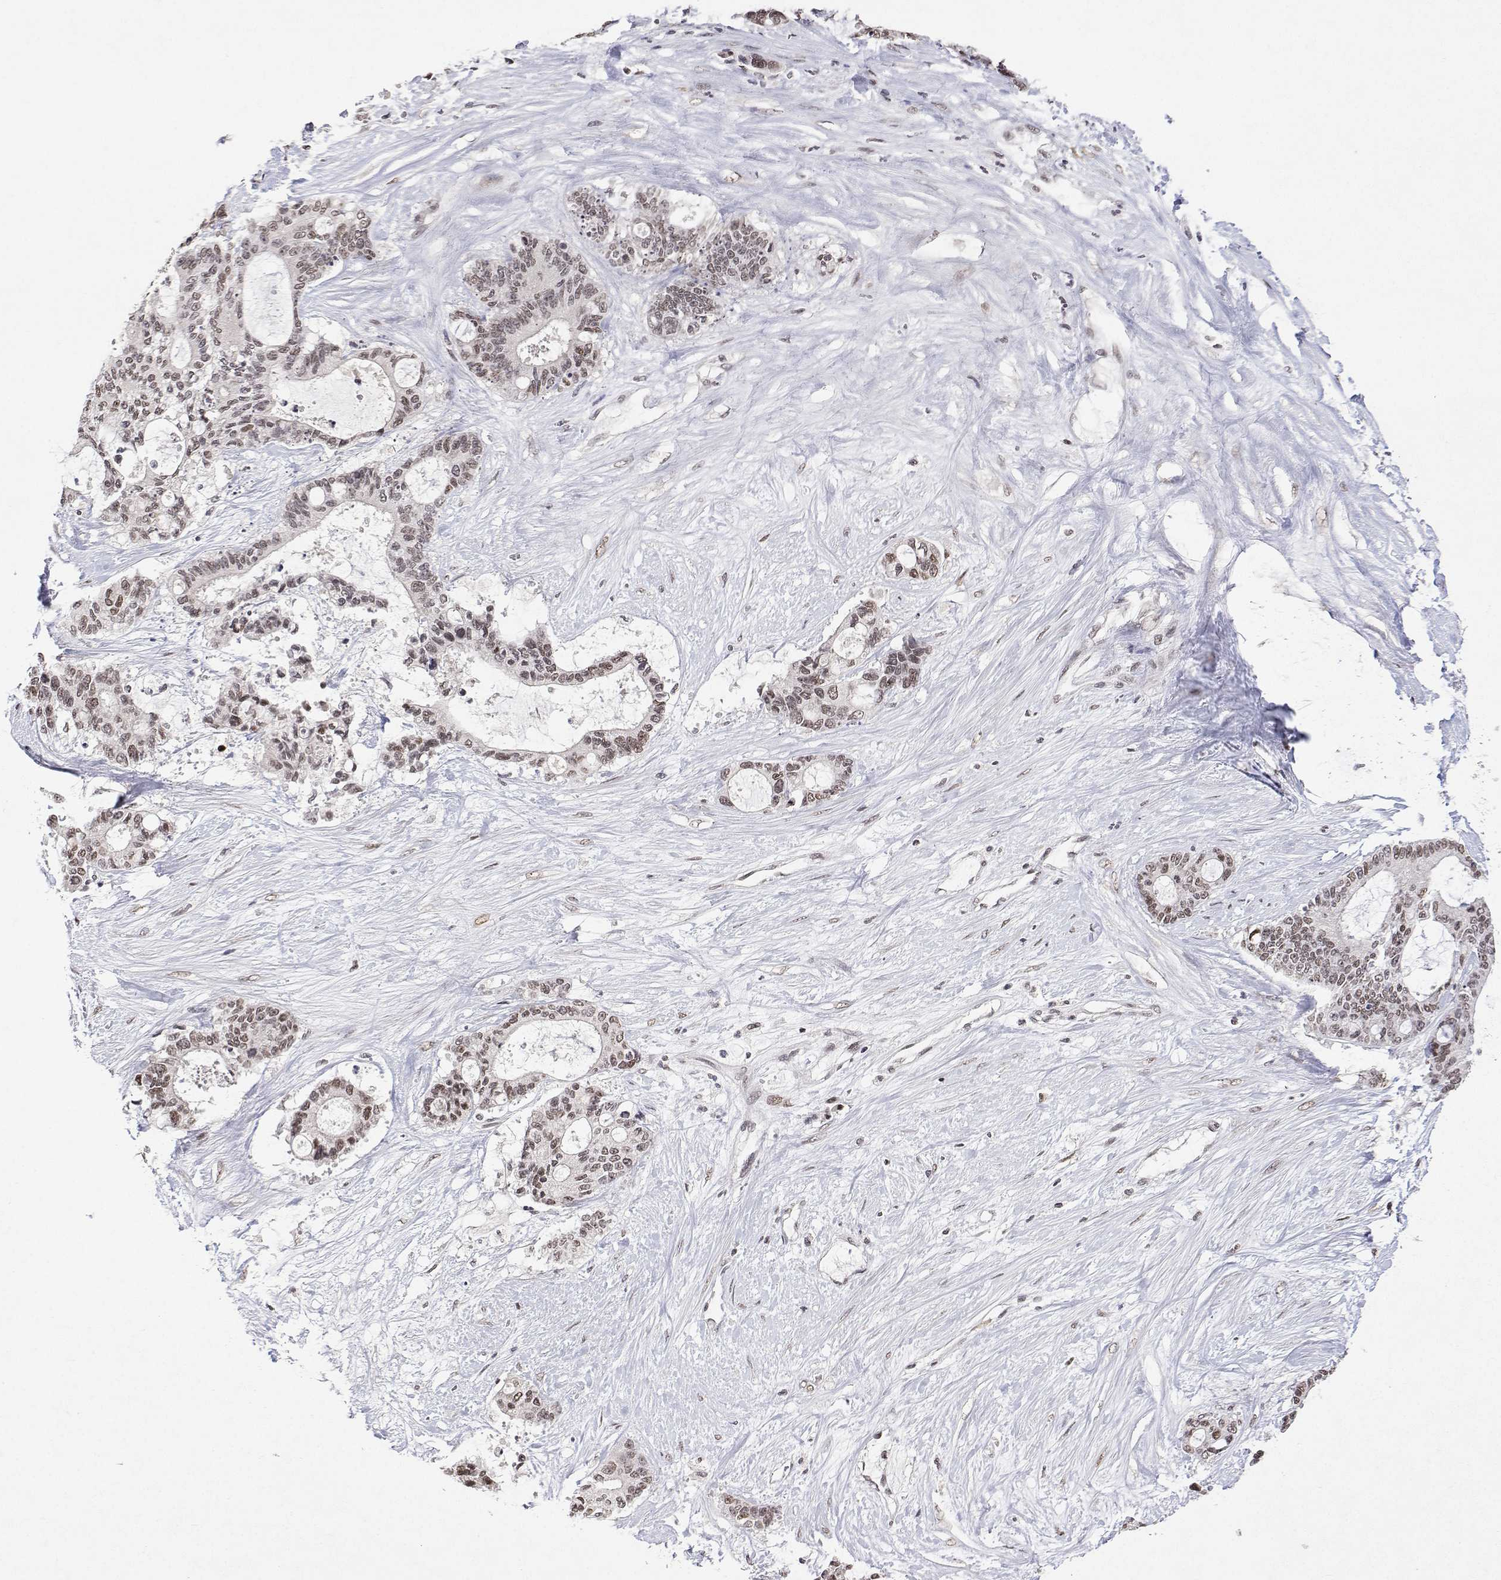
{"staining": {"intensity": "weak", "quantity": ">75%", "location": "nuclear"}, "tissue": "liver cancer", "cell_type": "Tumor cells", "image_type": "cancer", "snomed": [{"axis": "morphology", "description": "Normal tissue, NOS"}, {"axis": "morphology", "description": "Cholangiocarcinoma"}, {"axis": "topography", "description": "Liver"}, {"axis": "topography", "description": "Peripheral nerve tissue"}], "caption": "Liver cholangiocarcinoma stained for a protein (brown) displays weak nuclear positive positivity in approximately >75% of tumor cells.", "gene": "XPC", "patient": {"sex": "female", "age": 73}}